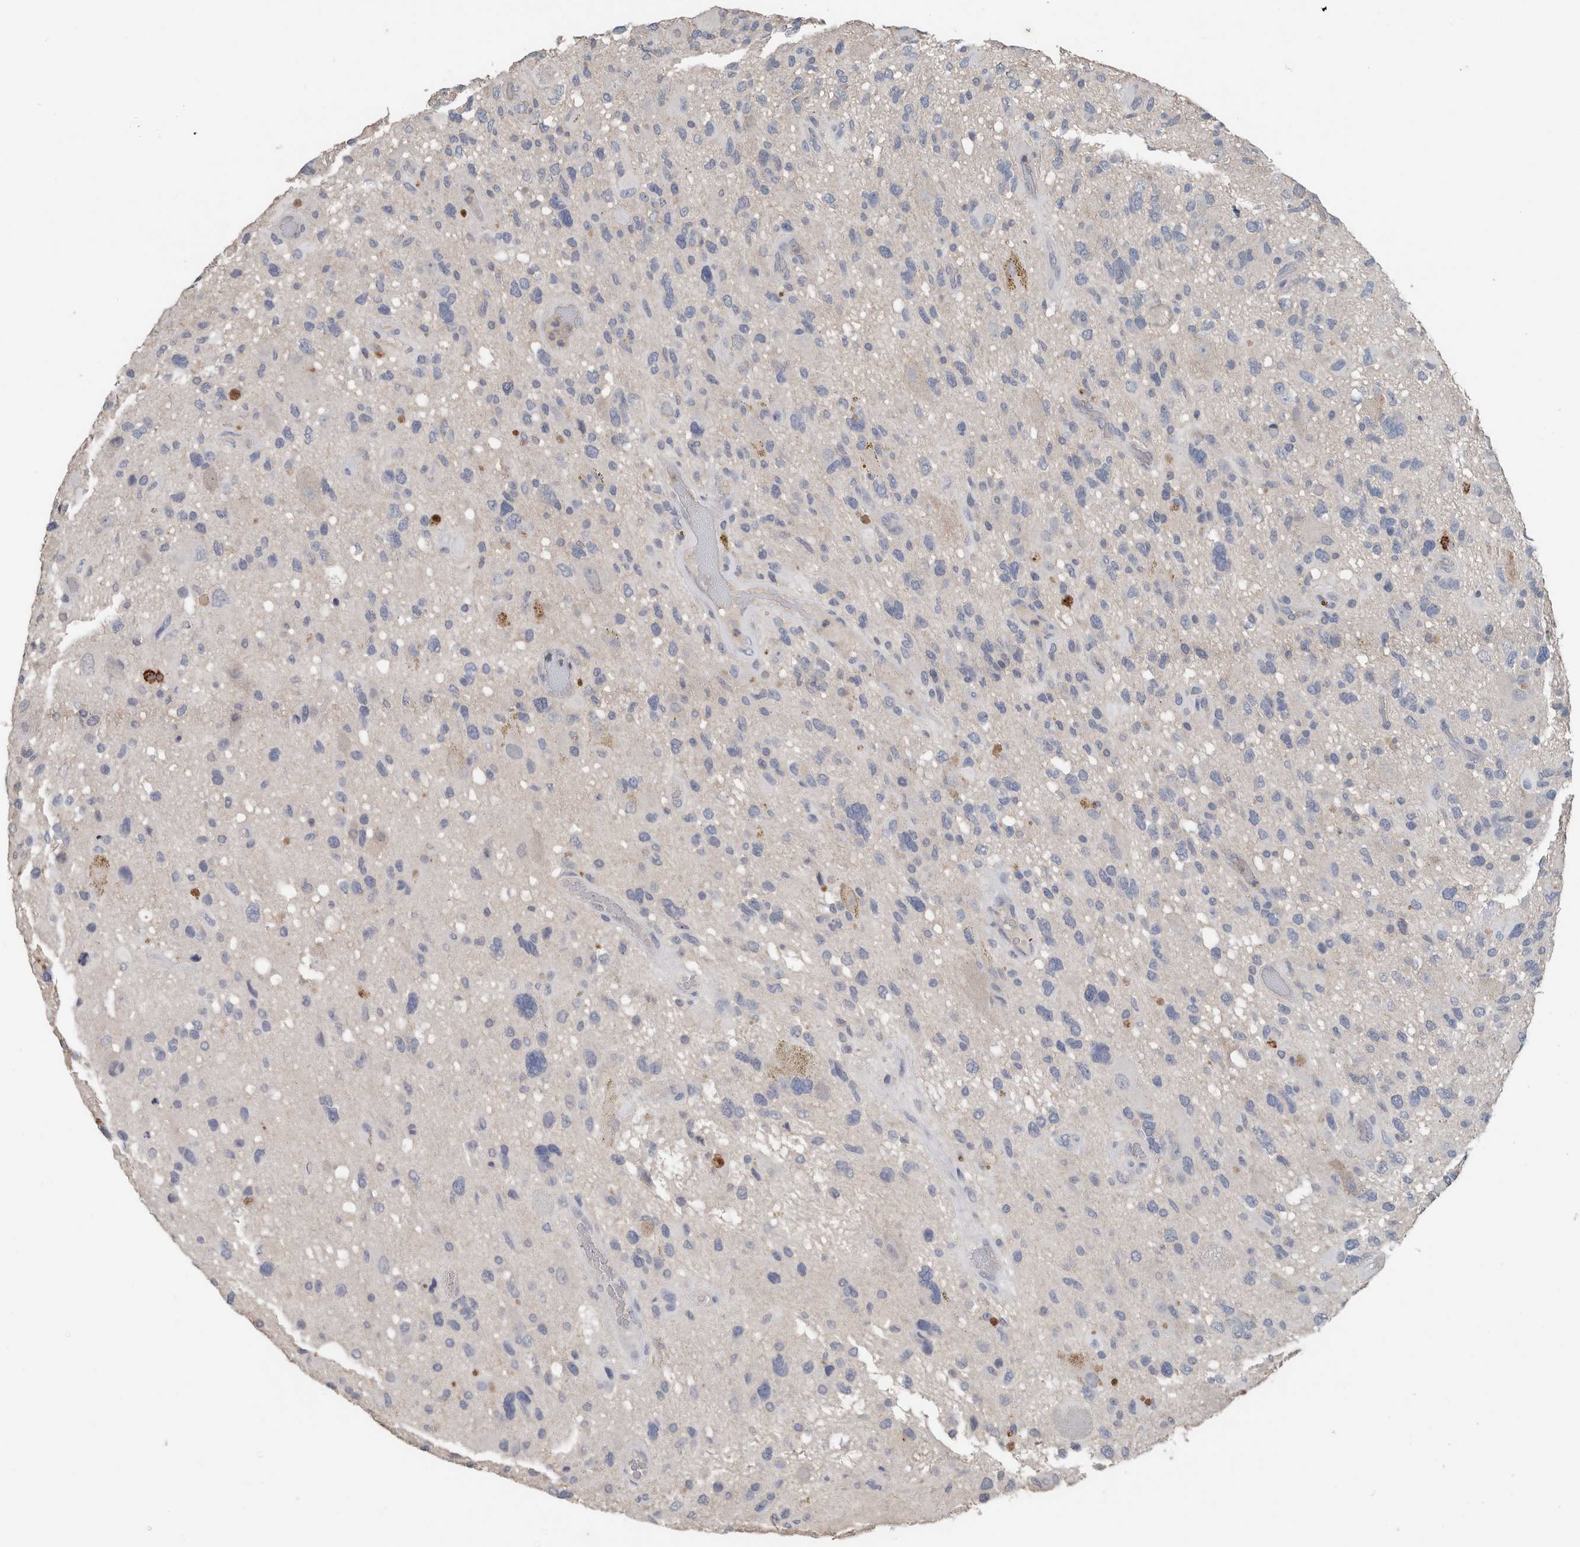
{"staining": {"intensity": "negative", "quantity": "none", "location": "none"}, "tissue": "glioma", "cell_type": "Tumor cells", "image_type": "cancer", "snomed": [{"axis": "morphology", "description": "Glioma, malignant, High grade"}, {"axis": "topography", "description": "Brain"}], "caption": "Immunohistochemistry micrograph of neoplastic tissue: human glioma stained with DAB demonstrates no significant protein positivity in tumor cells.", "gene": "CRNN", "patient": {"sex": "male", "age": 33}}